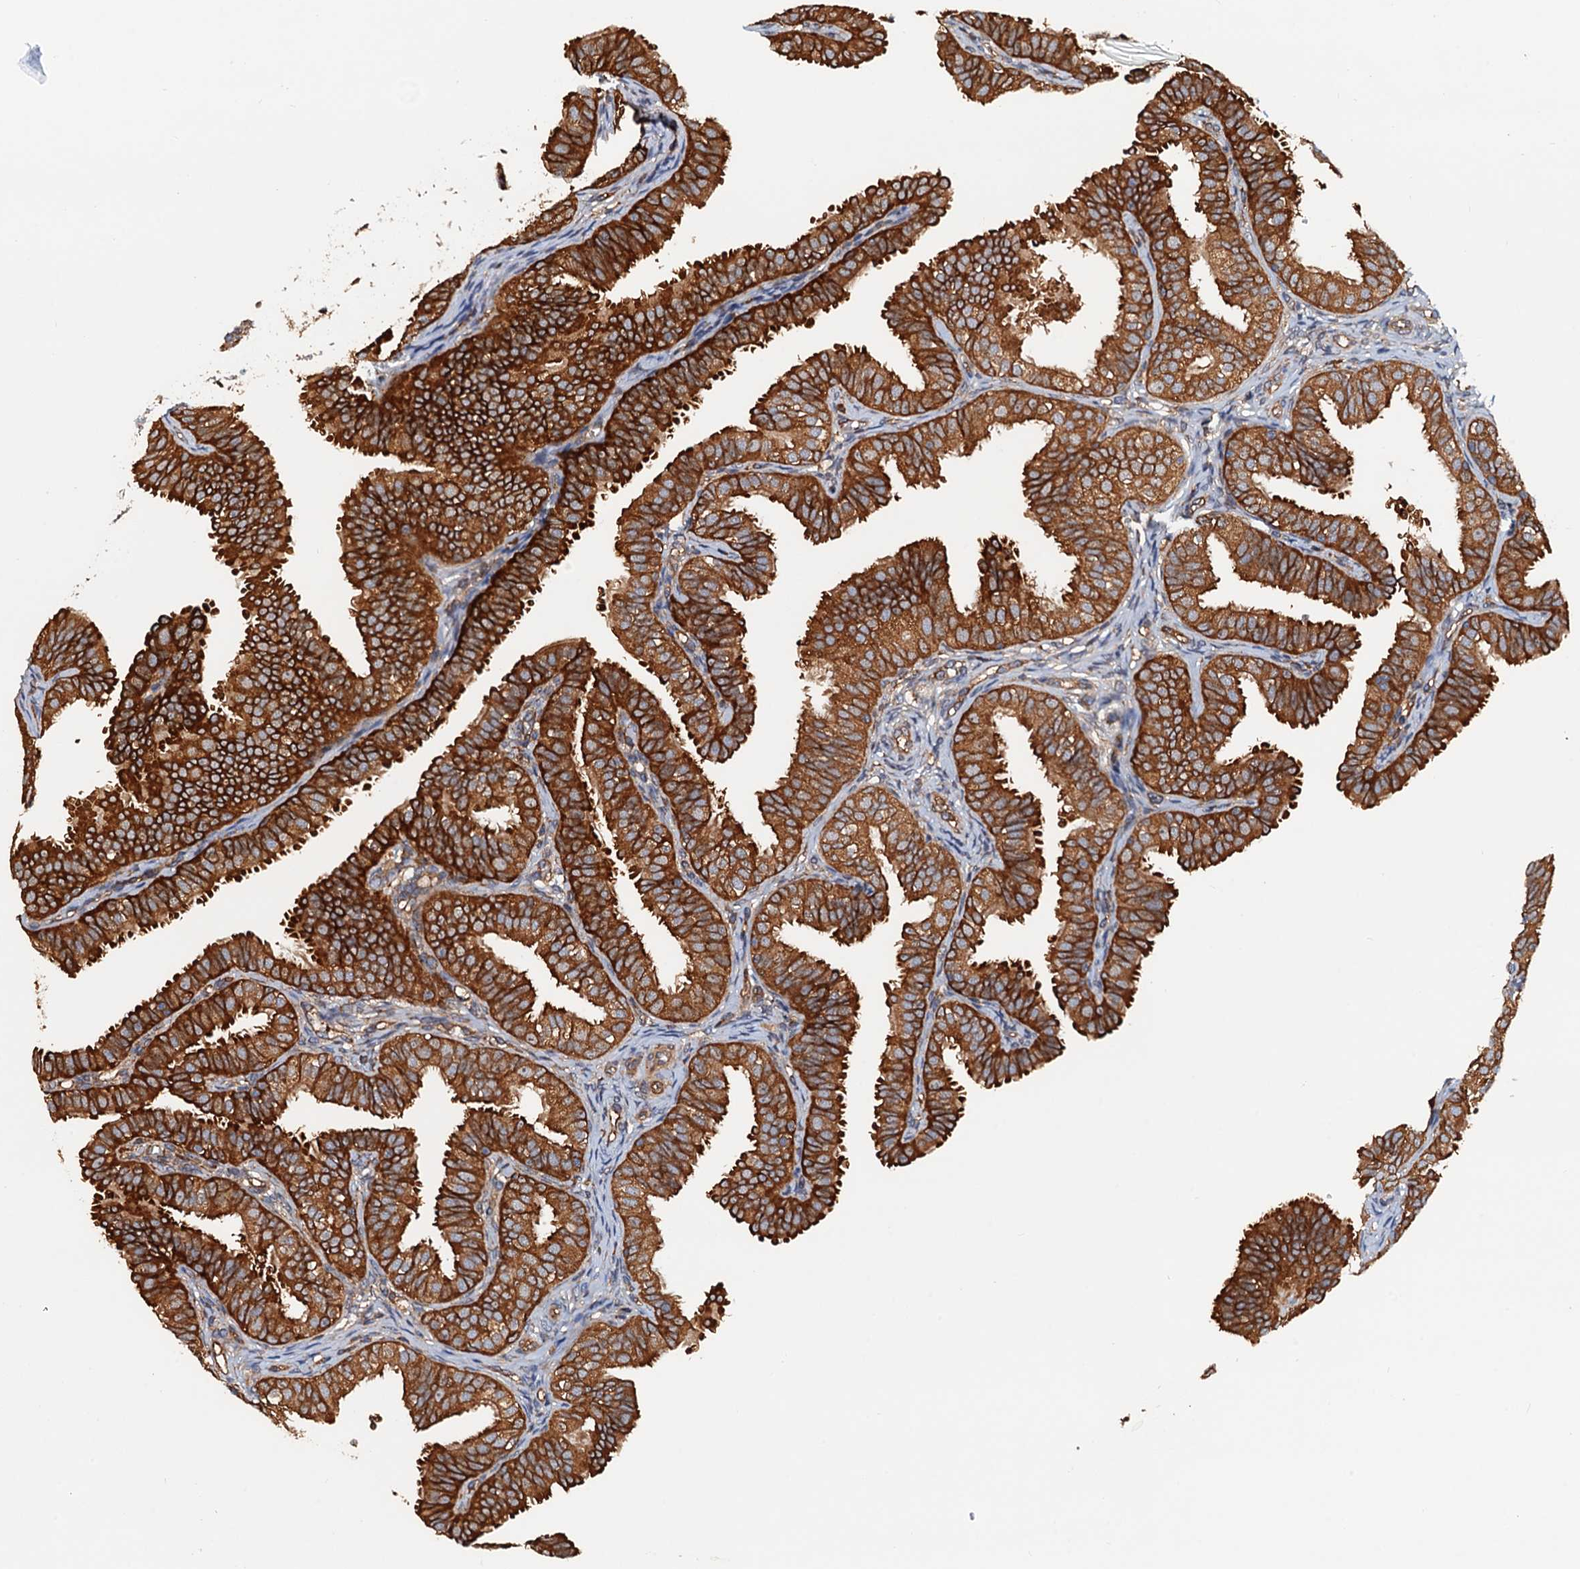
{"staining": {"intensity": "strong", "quantity": ">75%", "location": "cytoplasmic/membranous"}, "tissue": "fallopian tube", "cell_type": "Glandular cells", "image_type": "normal", "snomed": [{"axis": "morphology", "description": "Normal tissue, NOS"}, {"axis": "topography", "description": "Fallopian tube"}], "caption": "High-magnification brightfield microscopy of normal fallopian tube stained with DAB (brown) and counterstained with hematoxylin (blue). glandular cells exhibit strong cytoplasmic/membranous staining is seen in approximately>75% of cells. (Stains: DAB (3,3'-diaminobenzidine) in brown, nuclei in blue, Microscopy: brightfield microscopy at high magnification).", "gene": "USP6NL", "patient": {"sex": "female", "age": 35}}